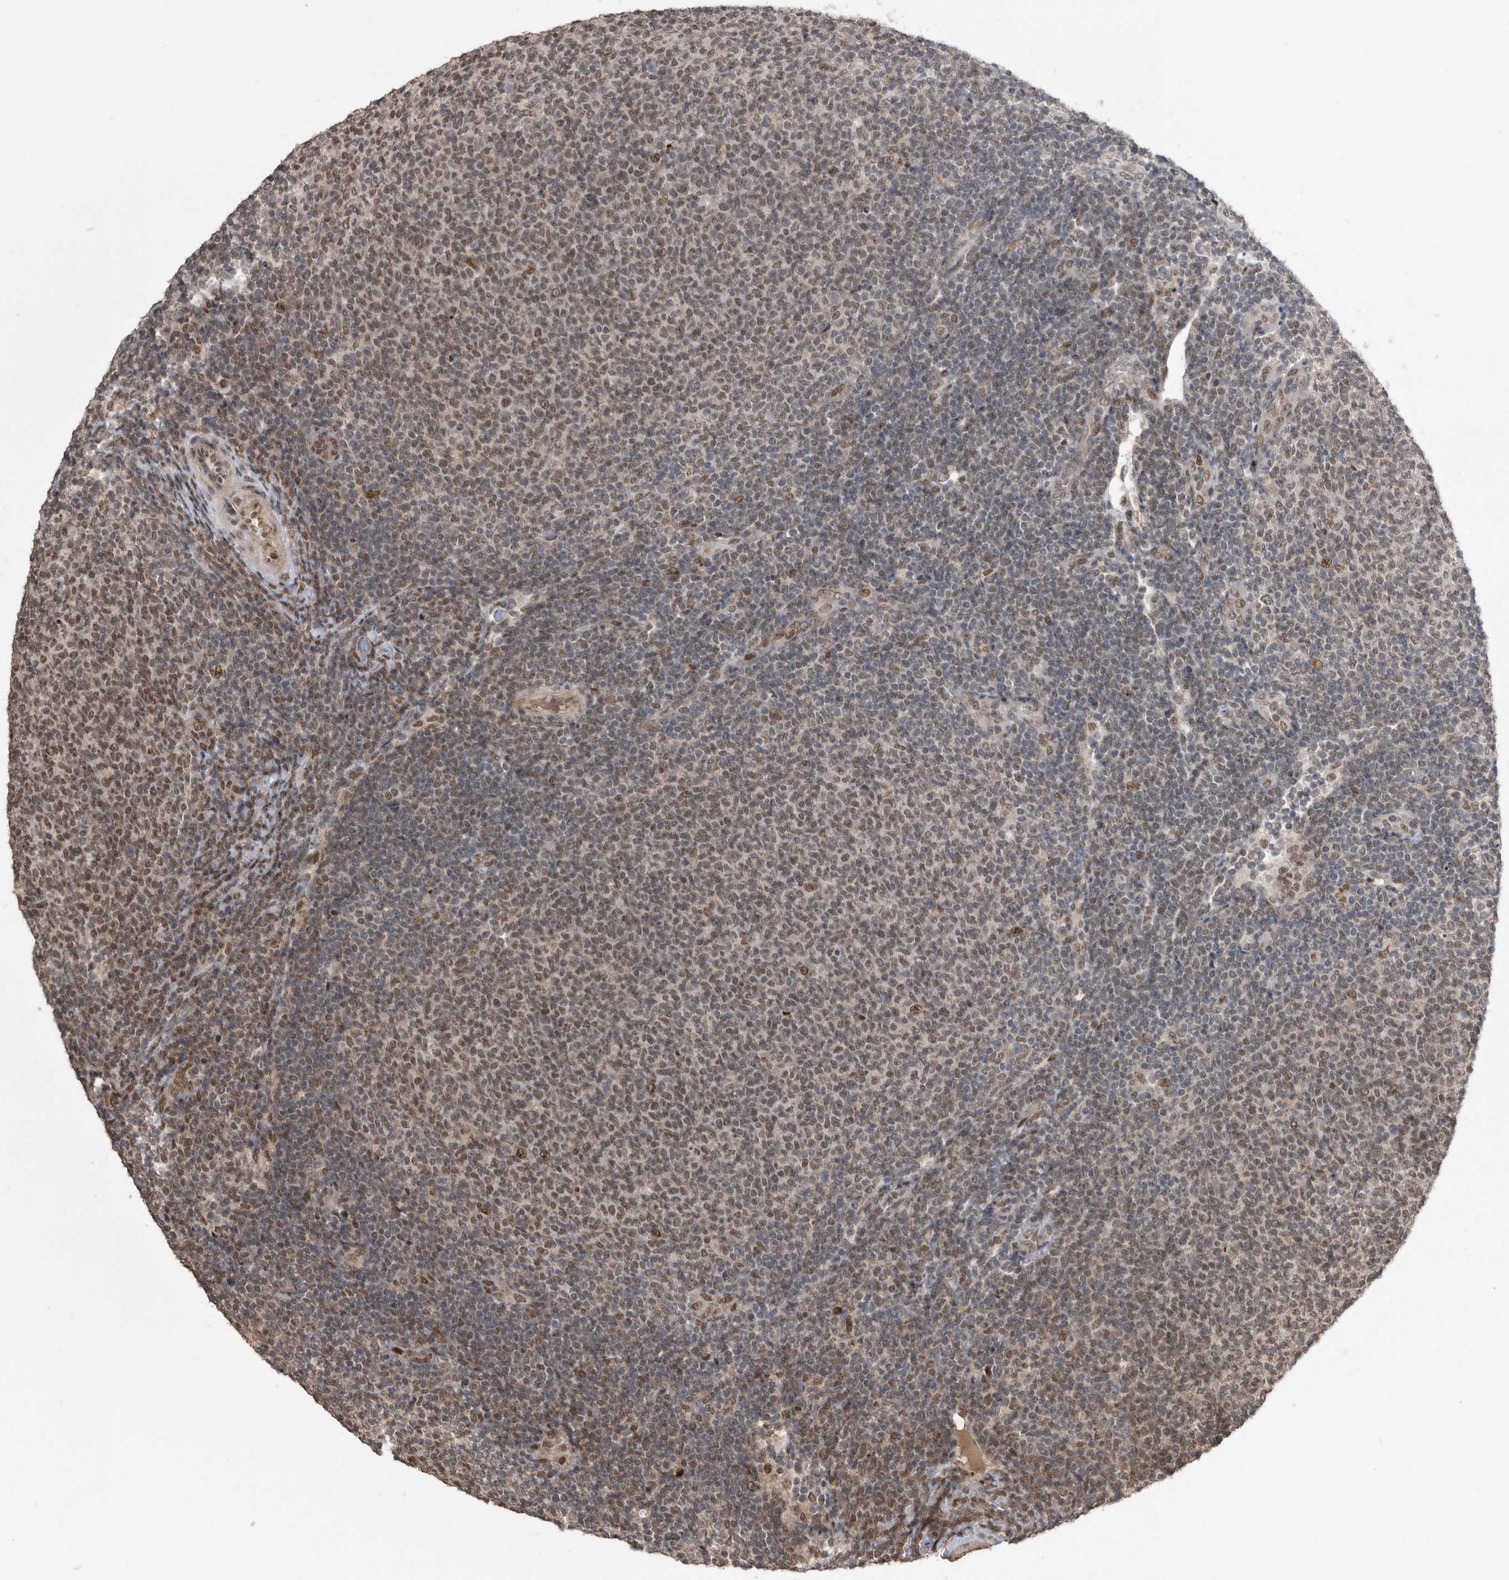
{"staining": {"intensity": "moderate", "quantity": ">75%", "location": "nuclear"}, "tissue": "lymphoma", "cell_type": "Tumor cells", "image_type": "cancer", "snomed": [{"axis": "morphology", "description": "Malignant lymphoma, non-Hodgkin's type, Low grade"}, {"axis": "topography", "description": "Lymph node"}], "caption": "Tumor cells demonstrate medium levels of moderate nuclear expression in approximately >75% of cells in malignant lymphoma, non-Hodgkin's type (low-grade).", "gene": "TDRD3", "patient": {"sex": "male", "age": 66}}